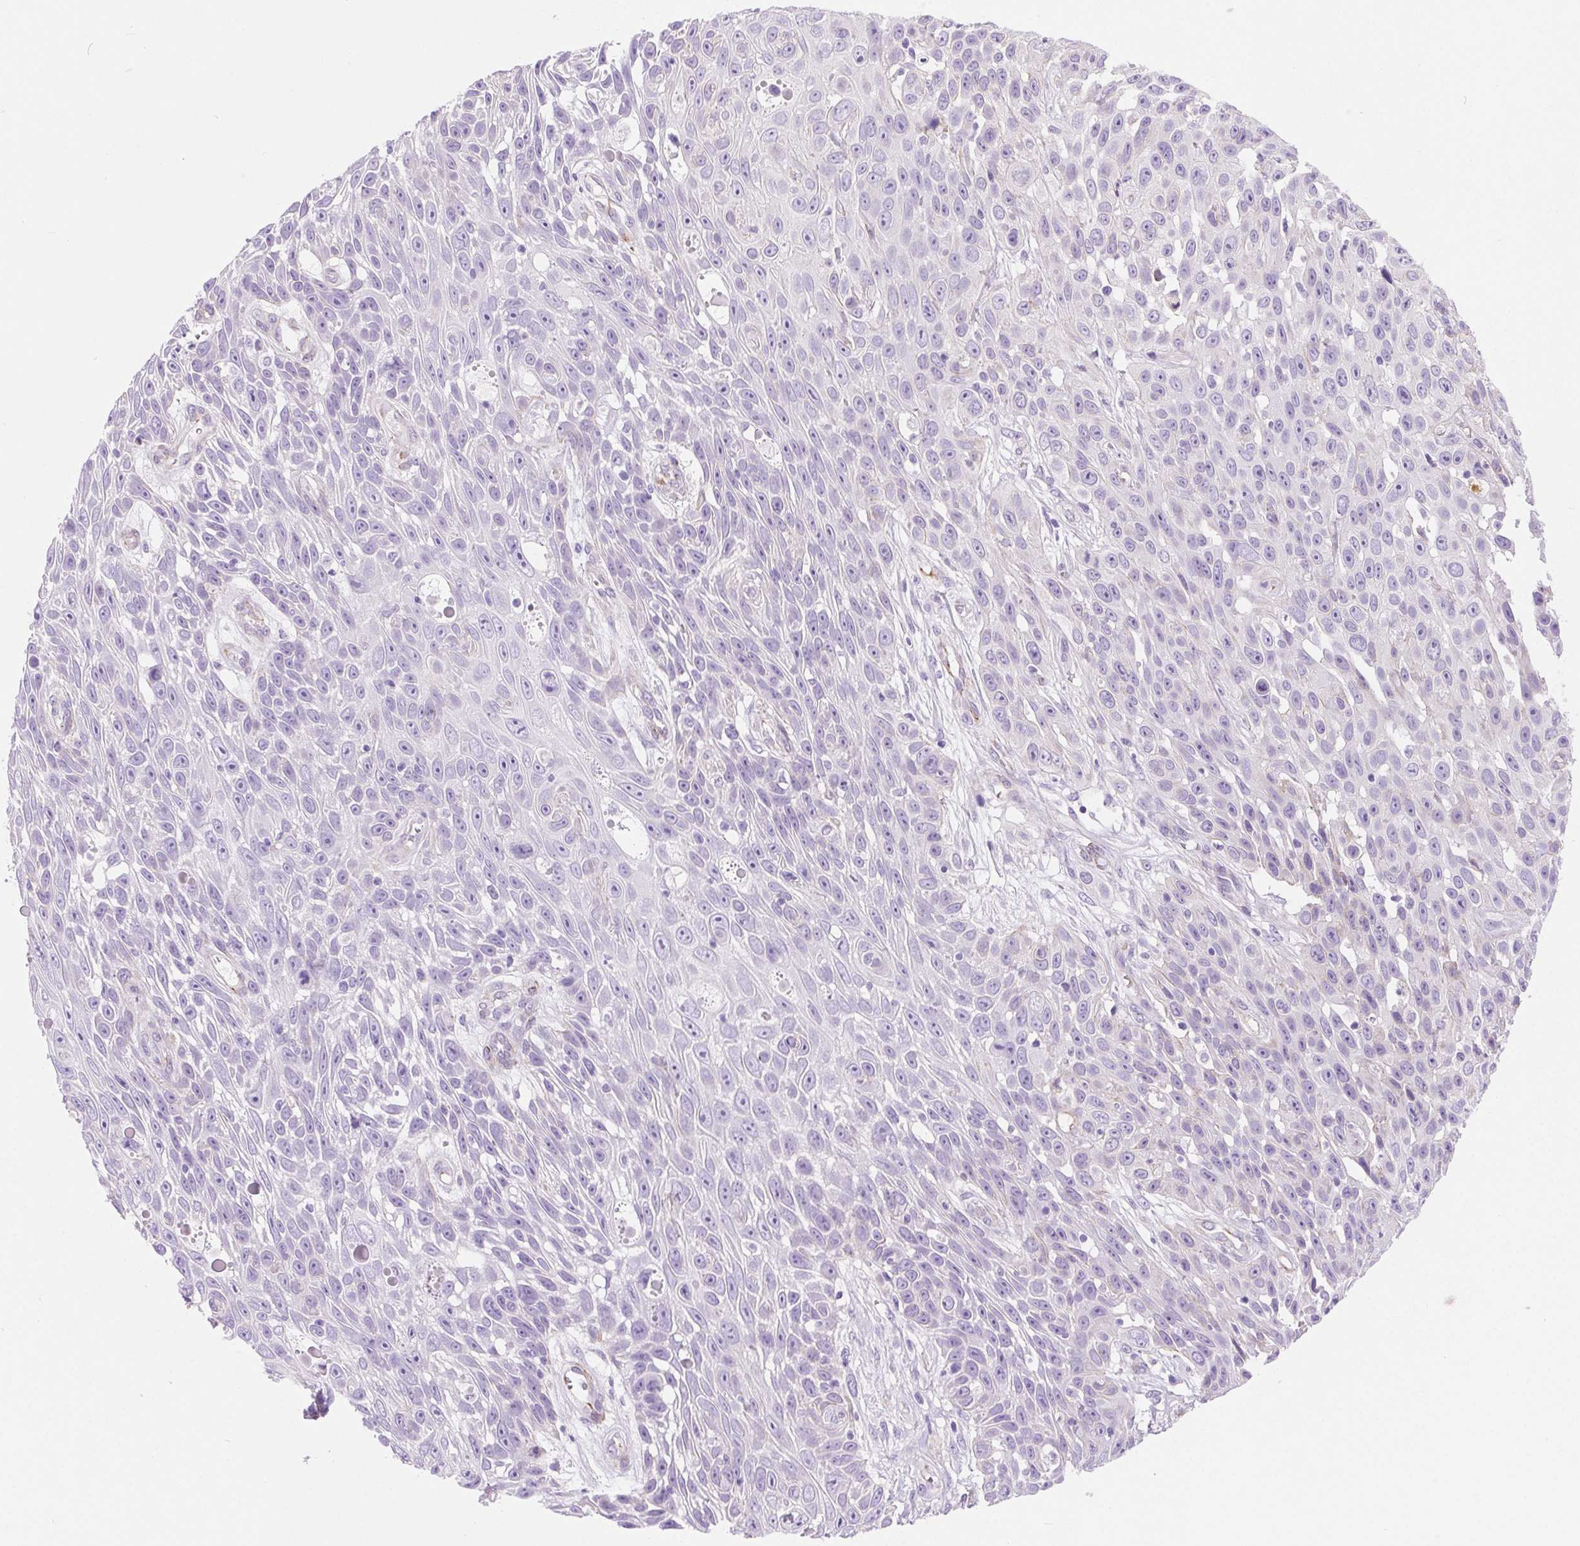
{"staining": {"intensity": "negative", "quantity": "none", "location": "none"}, "tissue": "skin cancer", "cell_type": "Tumor cells", "image_type": "cancer", "snomed": [{"axis": "morphology", "description": "Squamous cell carcinoma, NOS"}, {"axis": "topography", "description": "Skin"}], "caption": "Immunohistochemical staining of human squamous cell carcinoma (skin) exhibits no significant positivity in tumor cells. Nuclei are stained in blue.", "gene": "SHCBP1L", "patient": {"sex": "male", "age": 82}}